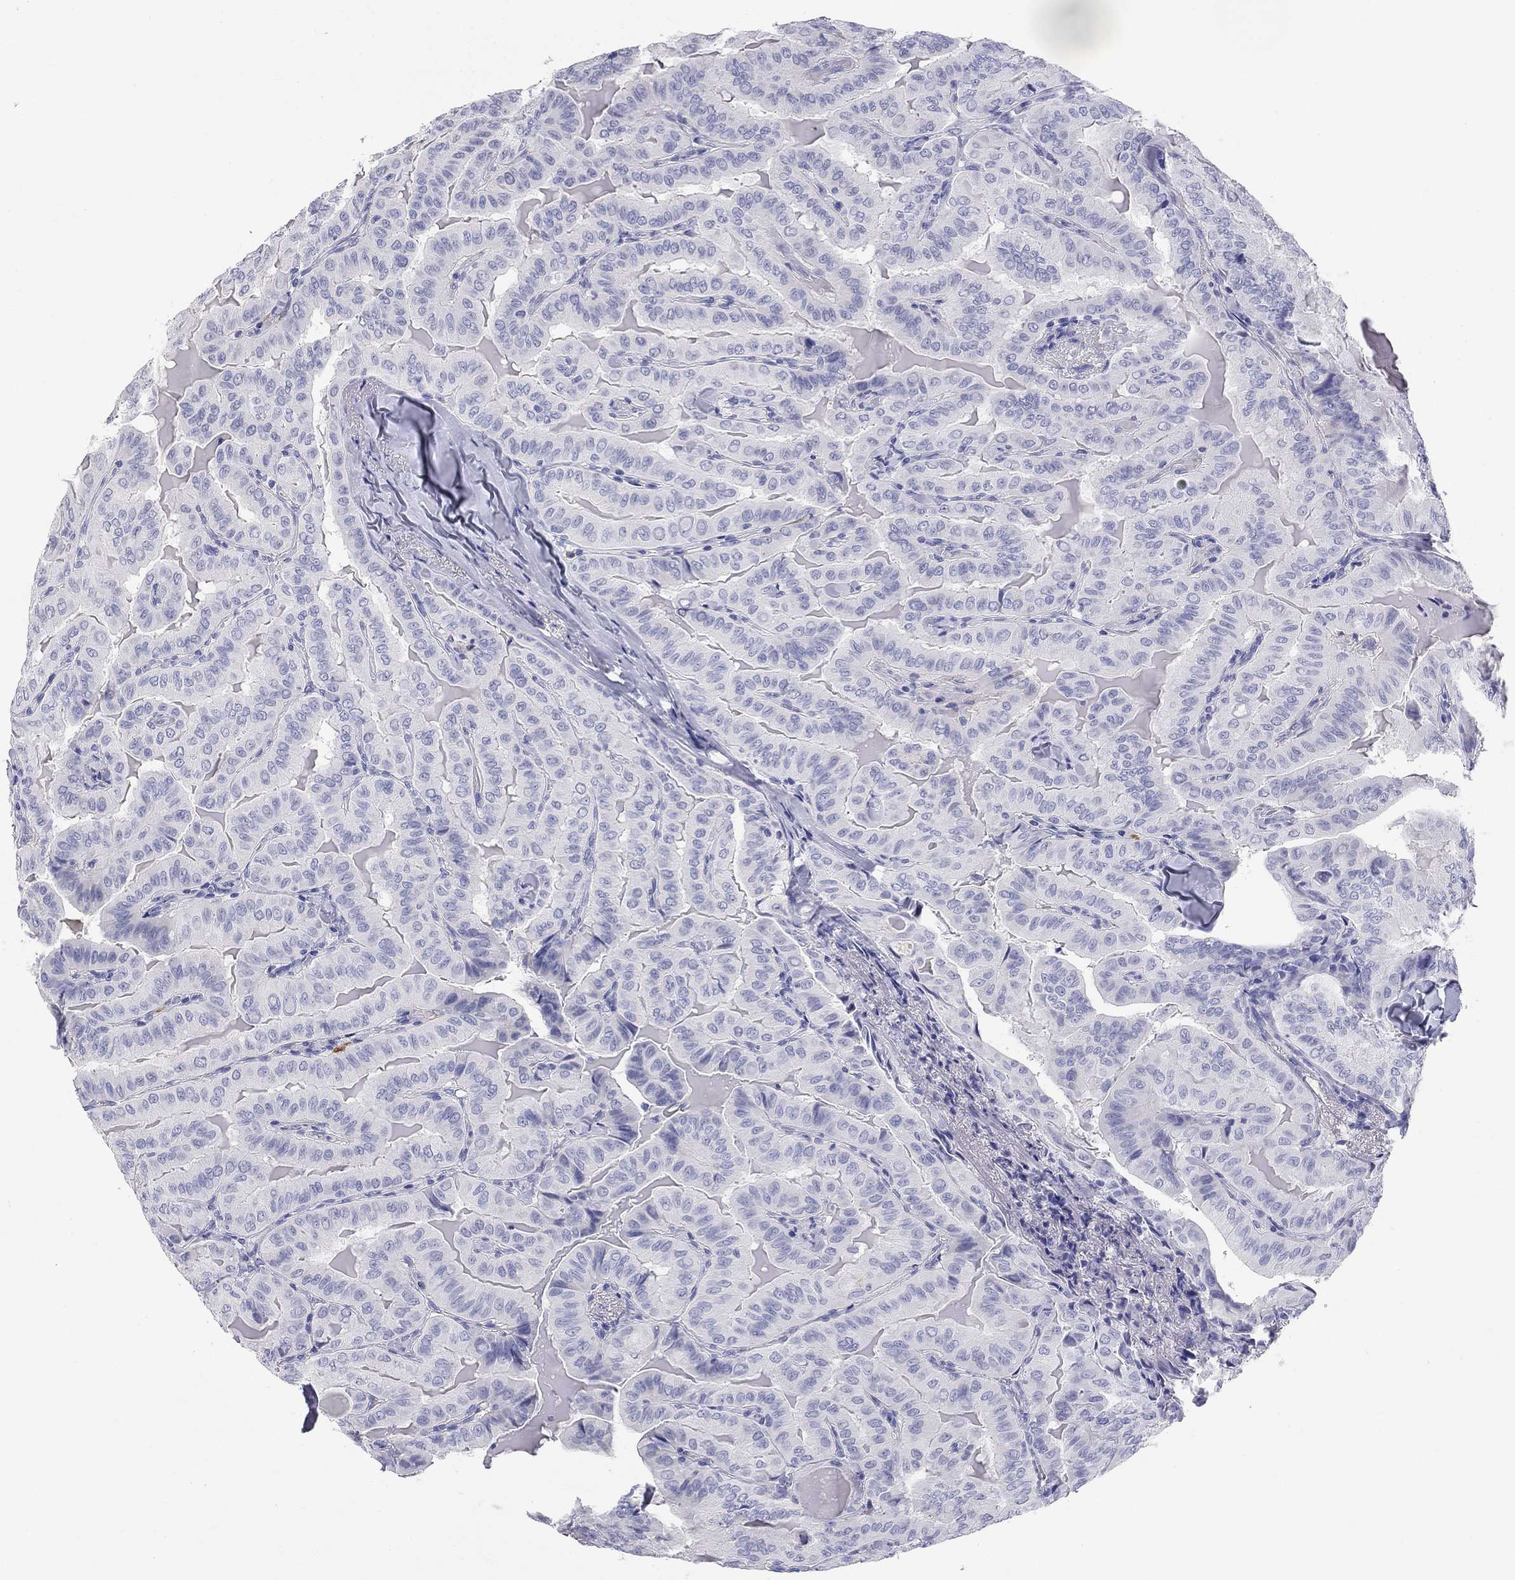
{"staining": {"intensity": "negative", "quantity": "none", "location": "none"}, "tissue": "thyroid cancer", "cell_type": "Tumor cells", "image_type": "cancer", "snomed": [{"axis": "morphology", "description": "Papillary adenocarcinoma, NOS"}, {"axis": "topography", "description": "Thyroid gland"}], "caption": "This is an immunohistochemistry (IHC) histopathology image of human papillary adenocarcinoma (thyroid). There is no positivity in tumor cells.", "gene": "PHOX2B", "patient": {"sex": "female", "age": 68}}